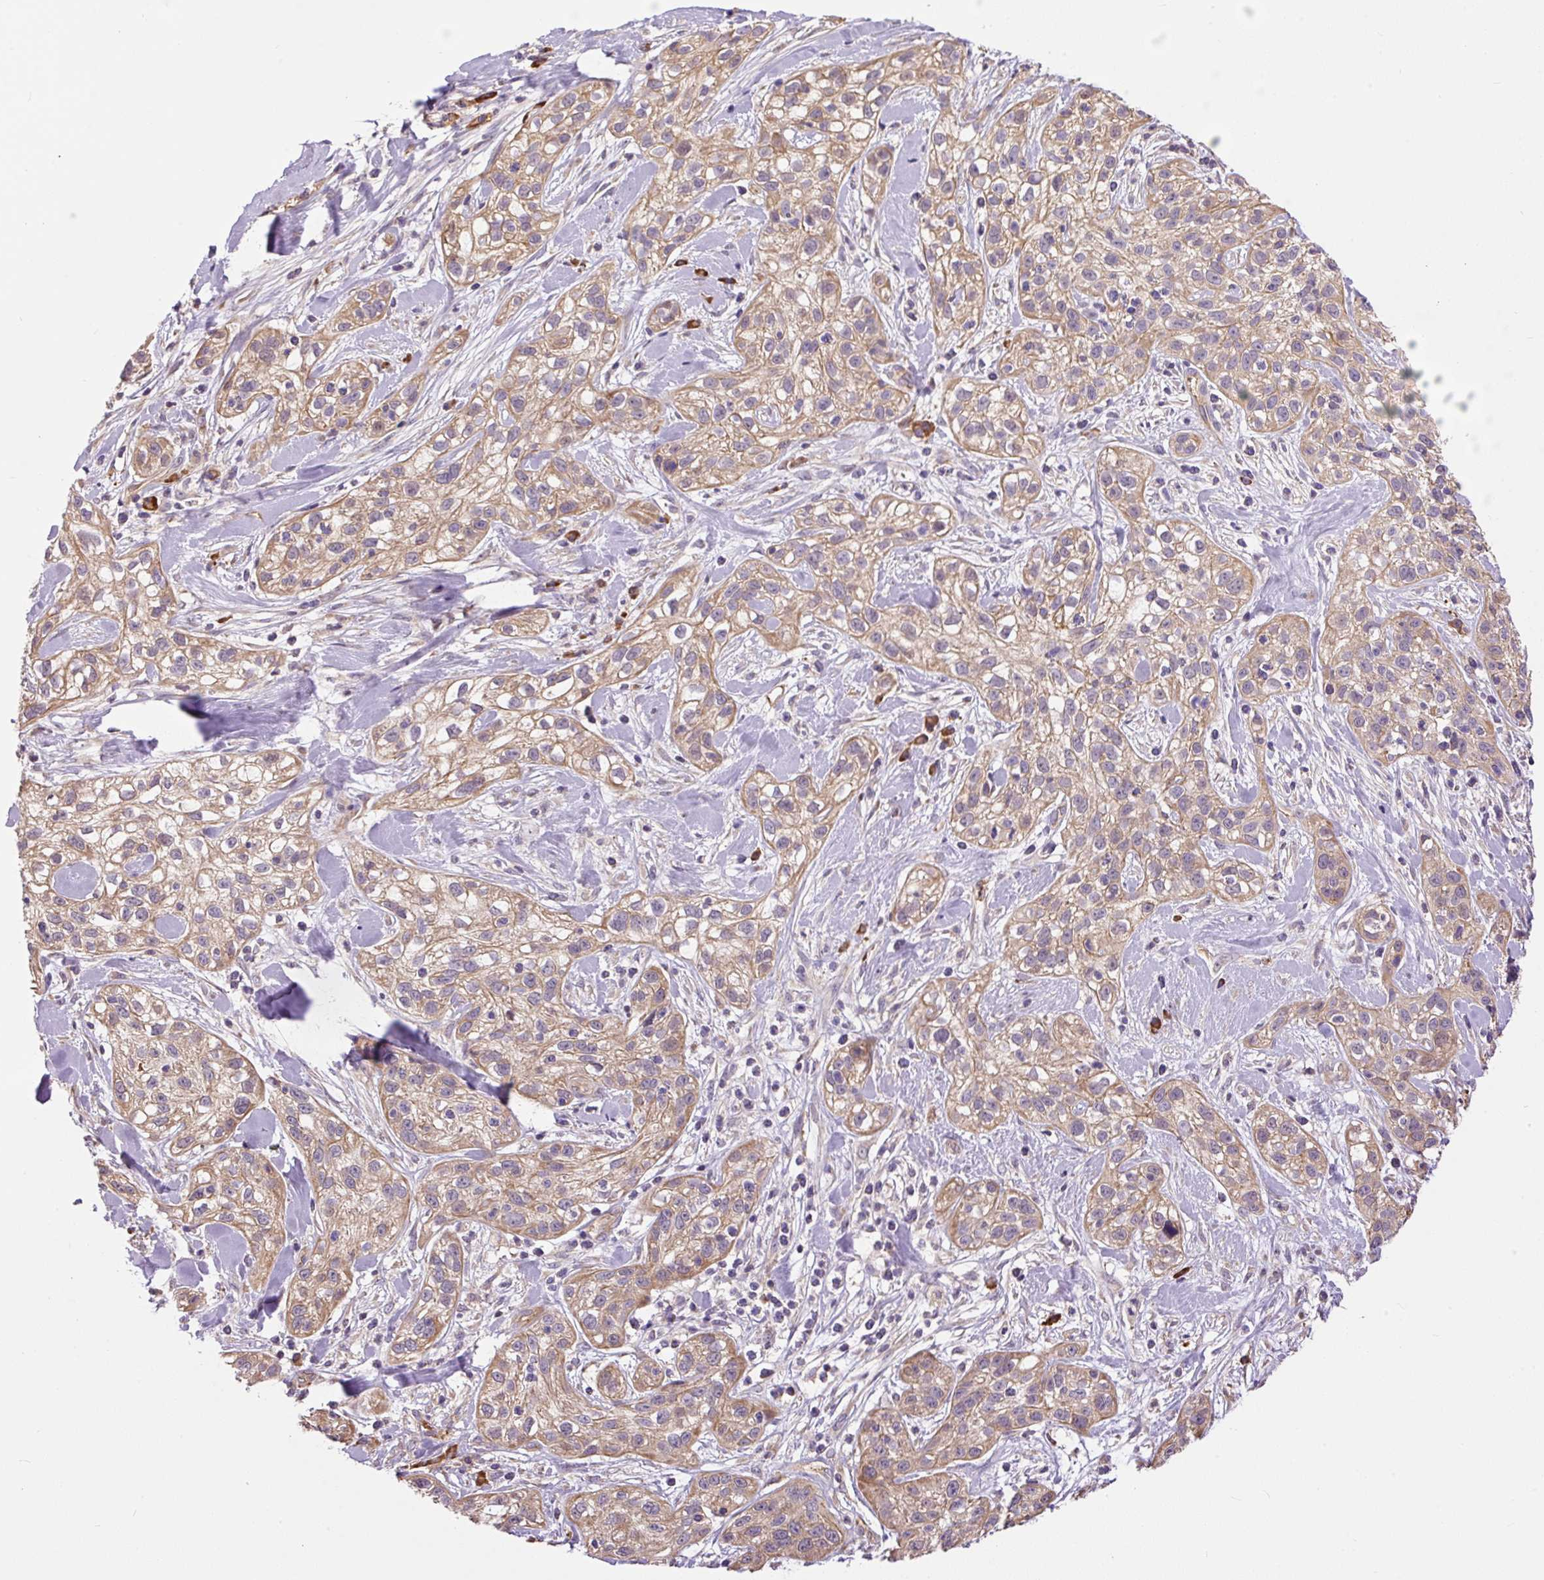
{"staining": {"intensity": "moderate", "quantity": ">75%", "location": "cytoplasmic/membranous"}, "tissue": "skin cancer", "cell_type": "Tumor cells", "image_type": "cancer", "snomed": [{"axis": "morphology", "description": "Squamous cell carcinoma, NOS"}, {"axis": "topography", "description": "Skin"}], "caption": "Human skin squamous cell carcinoma stained for a protein (brown) demonstrates moderate cytoplasmic/membranous positive staining in approximately >75% of tumor cells.", "gene": "PPME1", "patient": {"sex": "male", "age": 82}}